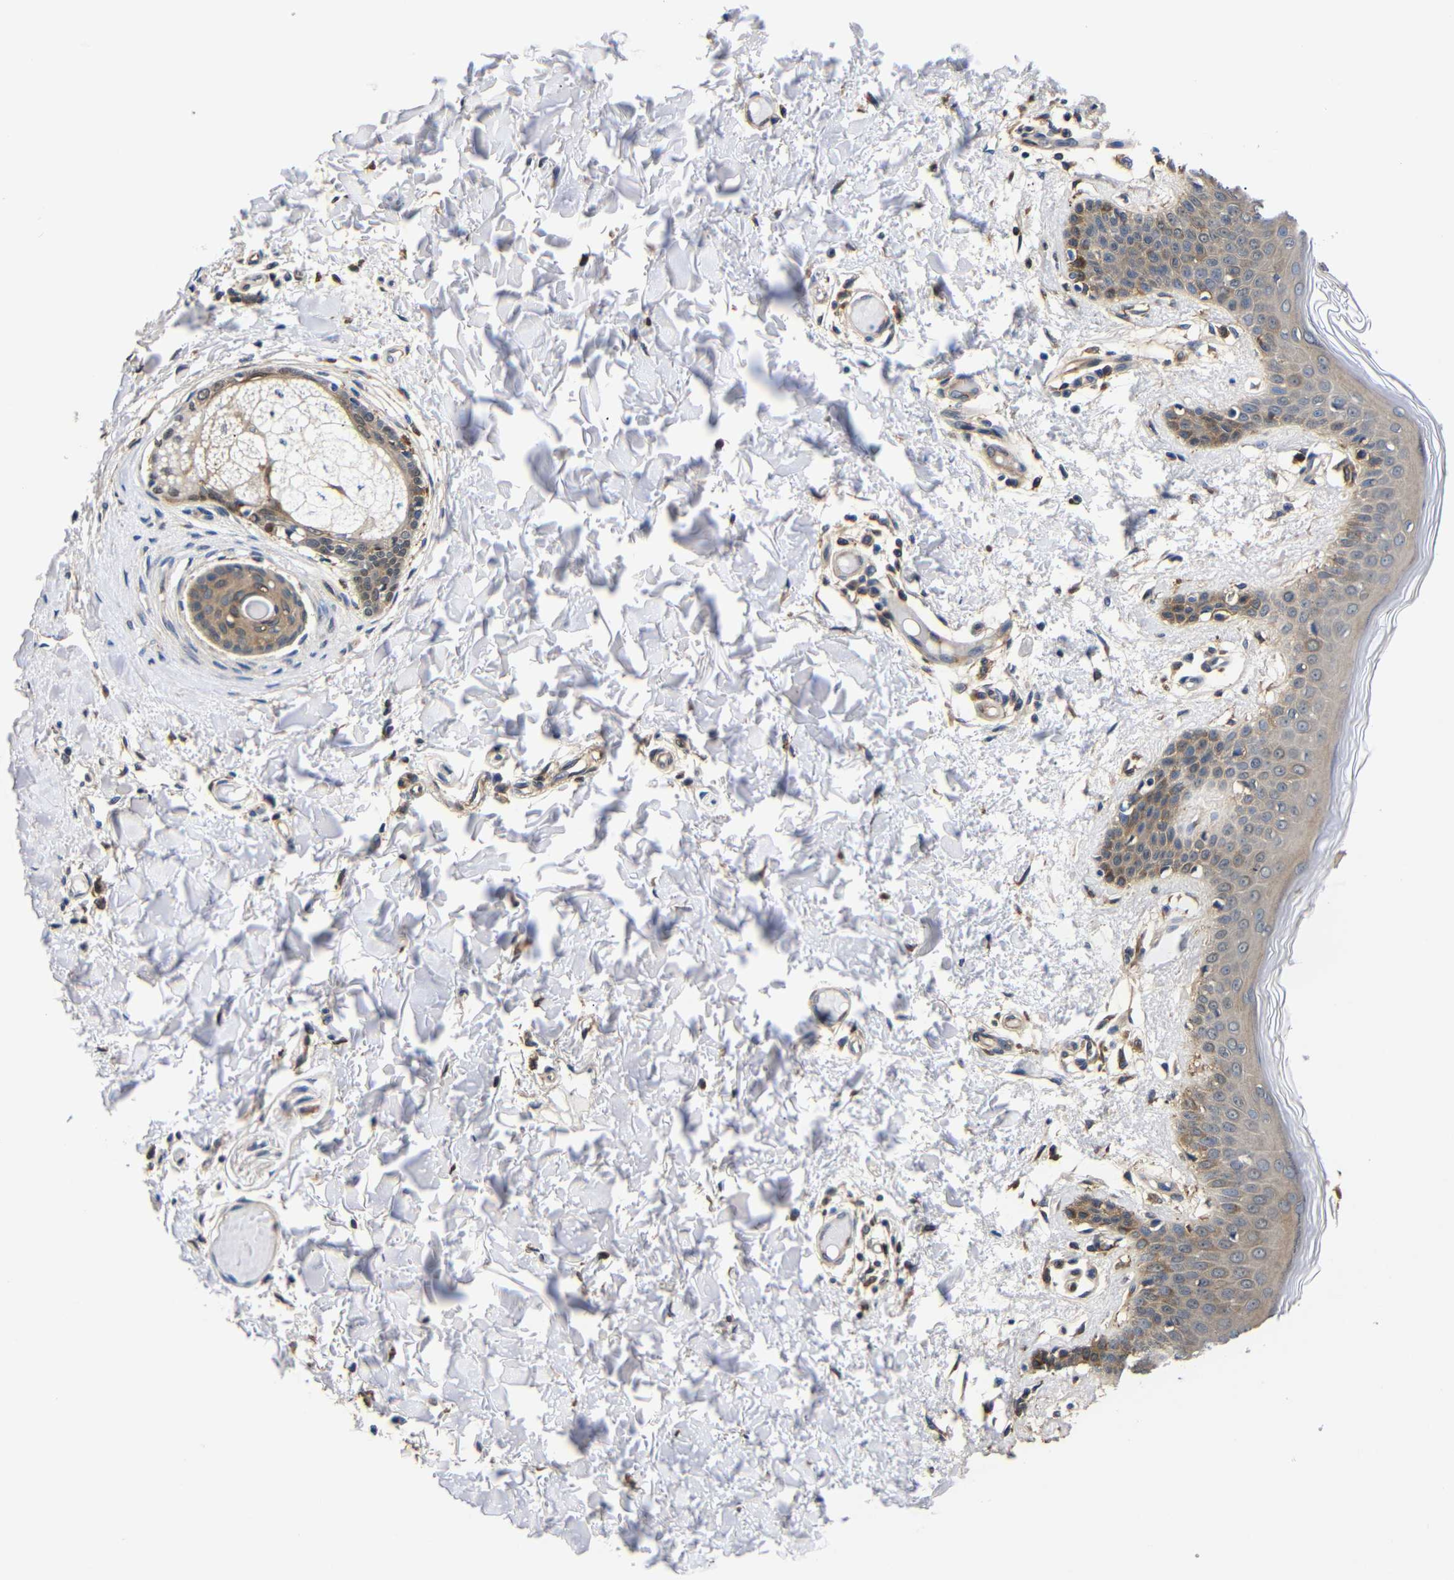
{"staining": {"intensity": "moderate", "quantity": "25%-75%", "location": "cytoplasmic/membranous"}, "tissue": "skin", "cell_type": "Fibroblasts", "image_type": "normal", "snomed": [{"axis": "morphology", "description": "Normal tissue, NOS"}, {"axis": "topography", "description": "Skin"}], "caption": "Protein expression analysis of benign skin displays moderate cytoplasmic/membranous staining in about 25%-75% of fibroblasts.", "gene": "LRRCC1", "patient": {"sex": "male", "age": 53}}